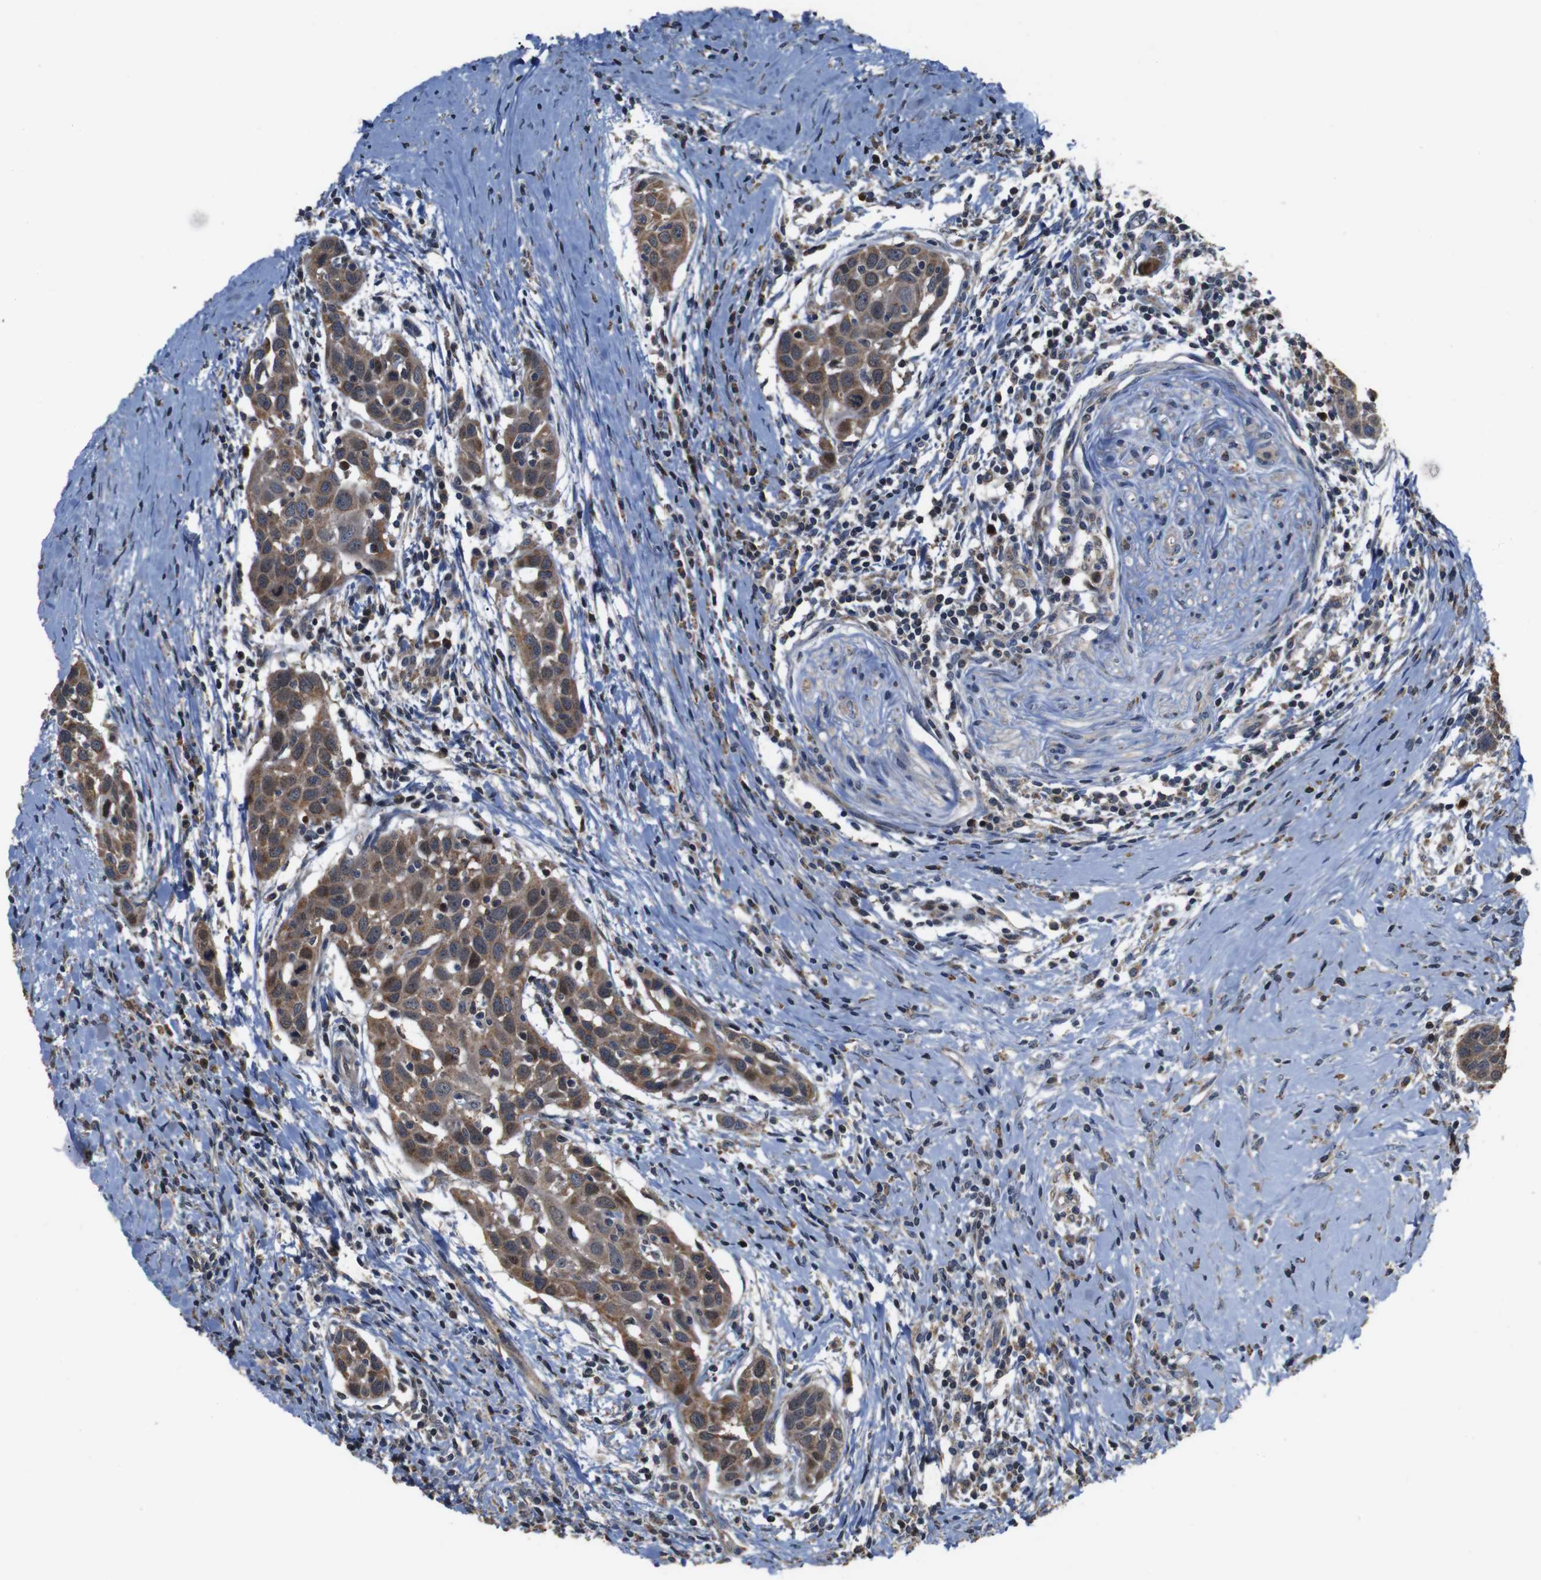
{"staining": {"intensity": "moderate", "quantity": ">75%", "location": "cytoplasmic/membranous"}, "tissue": "head and neck cancer", "cell_type": "Tumor cells", "image_type": "cancer", "snomed": [{"axis": "morphology", "description": "Squamous cell carcinoma, NOS"}, {"axis": "topography", "description": "Oral tissue"}, {"axis": "topography", "description": "Head-Neck"}], "caption": "Approximately >75% of tumor cells in head and neck cancer show moderate cytoplasmic/membranous protein staining as visualized by brown immunohistochemical staining.", "gene": "SNN", "patient": {"sex": "female", "age": 50}}